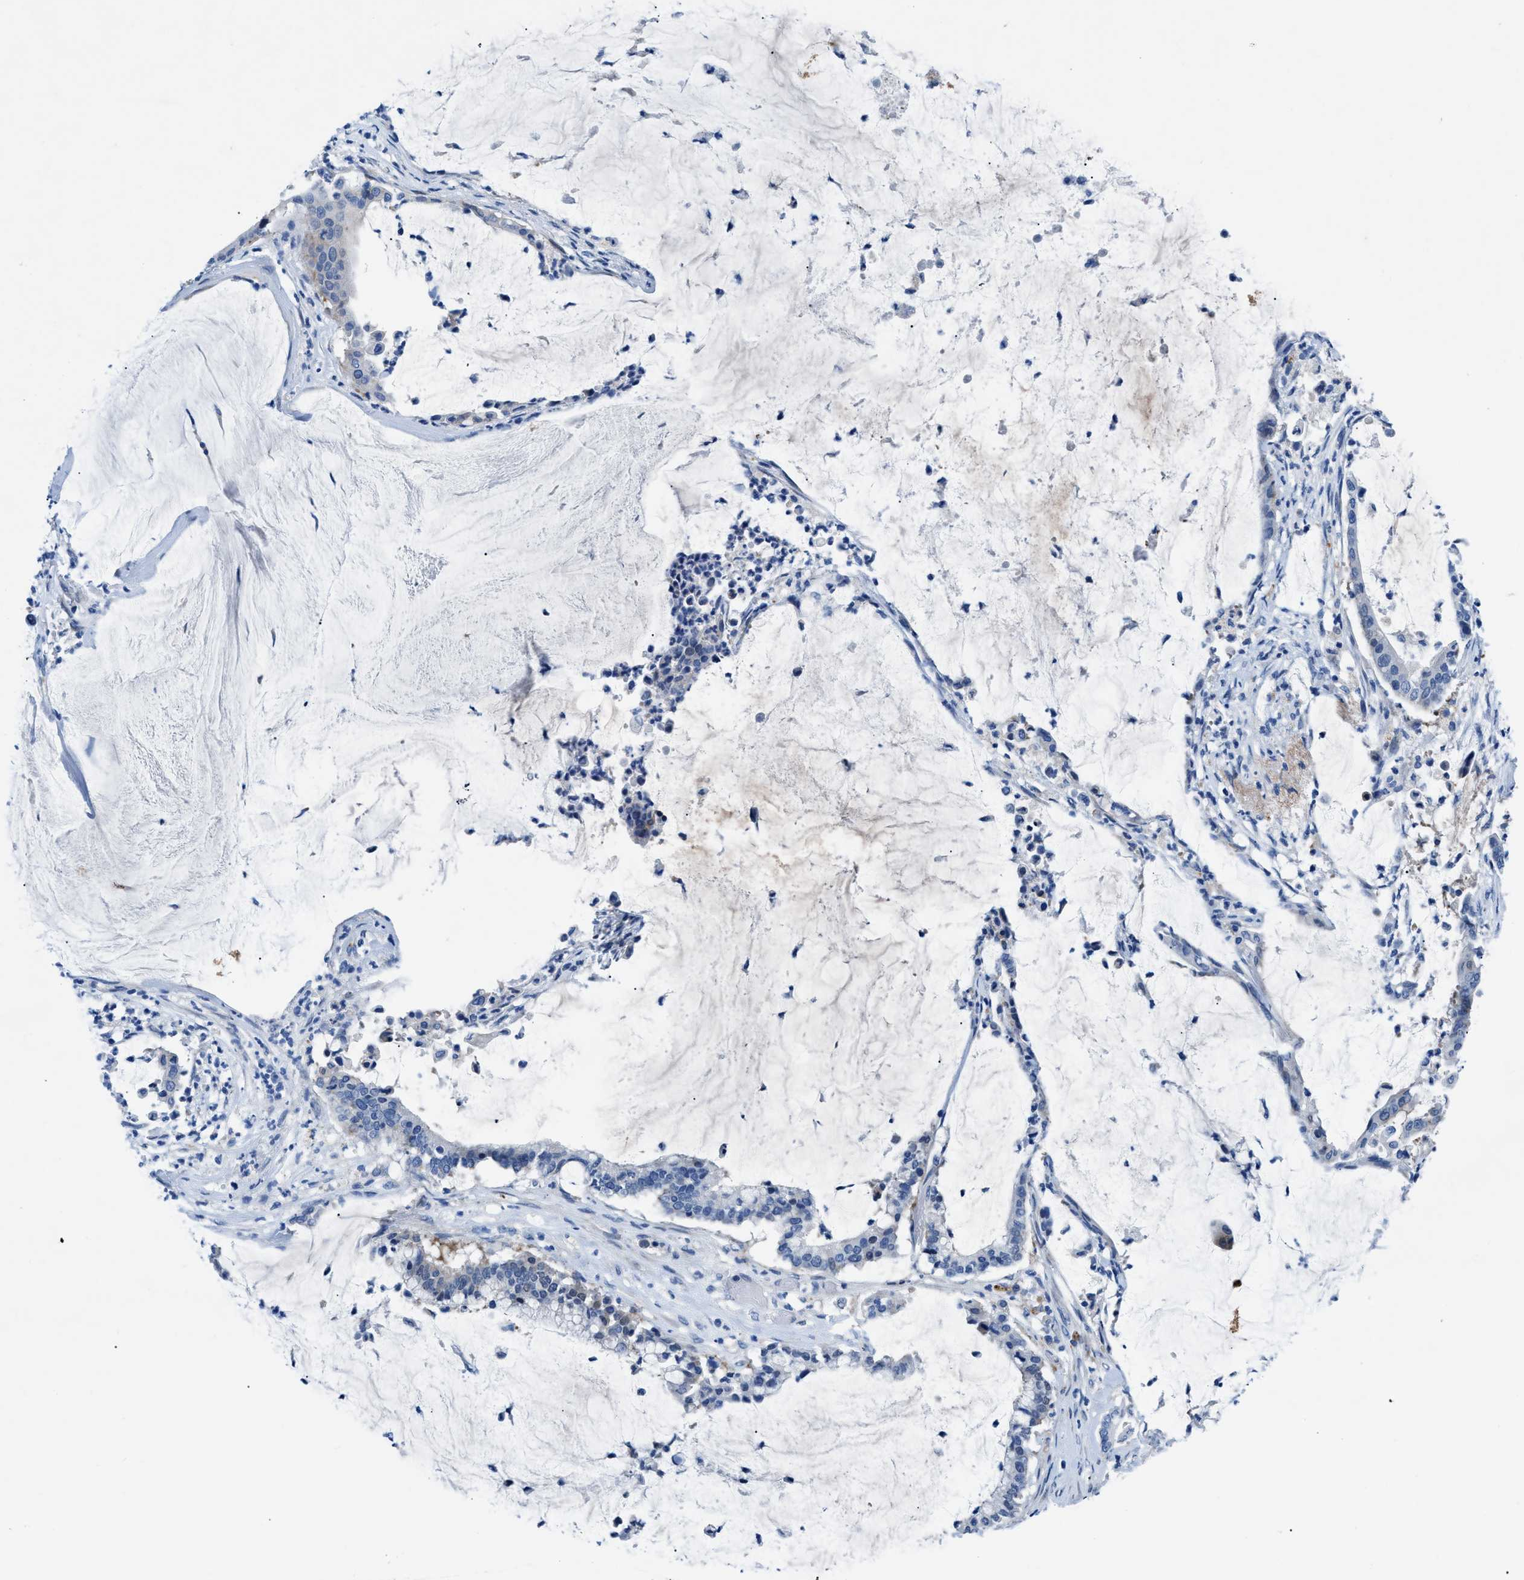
{"staining": {"intensity": "negative", "quantity": "none", "location": "none"}, "tissue": "pancreatic cancer", "cell_type": "Tumor cells", "image_type": "cancer", "snomed": [{"axis": "morphology", "description": "Adenocarcinoma, NOS"}, {"axis": "topography", "description": "Pancreas"}], "caption": "This is an immunohistochemistry photomicrograph of pancreatic adenocarcinoma. There is no staining in tumor cells.", "gene": "UAP1", "patient": {"sex": "male", "age": 41}}